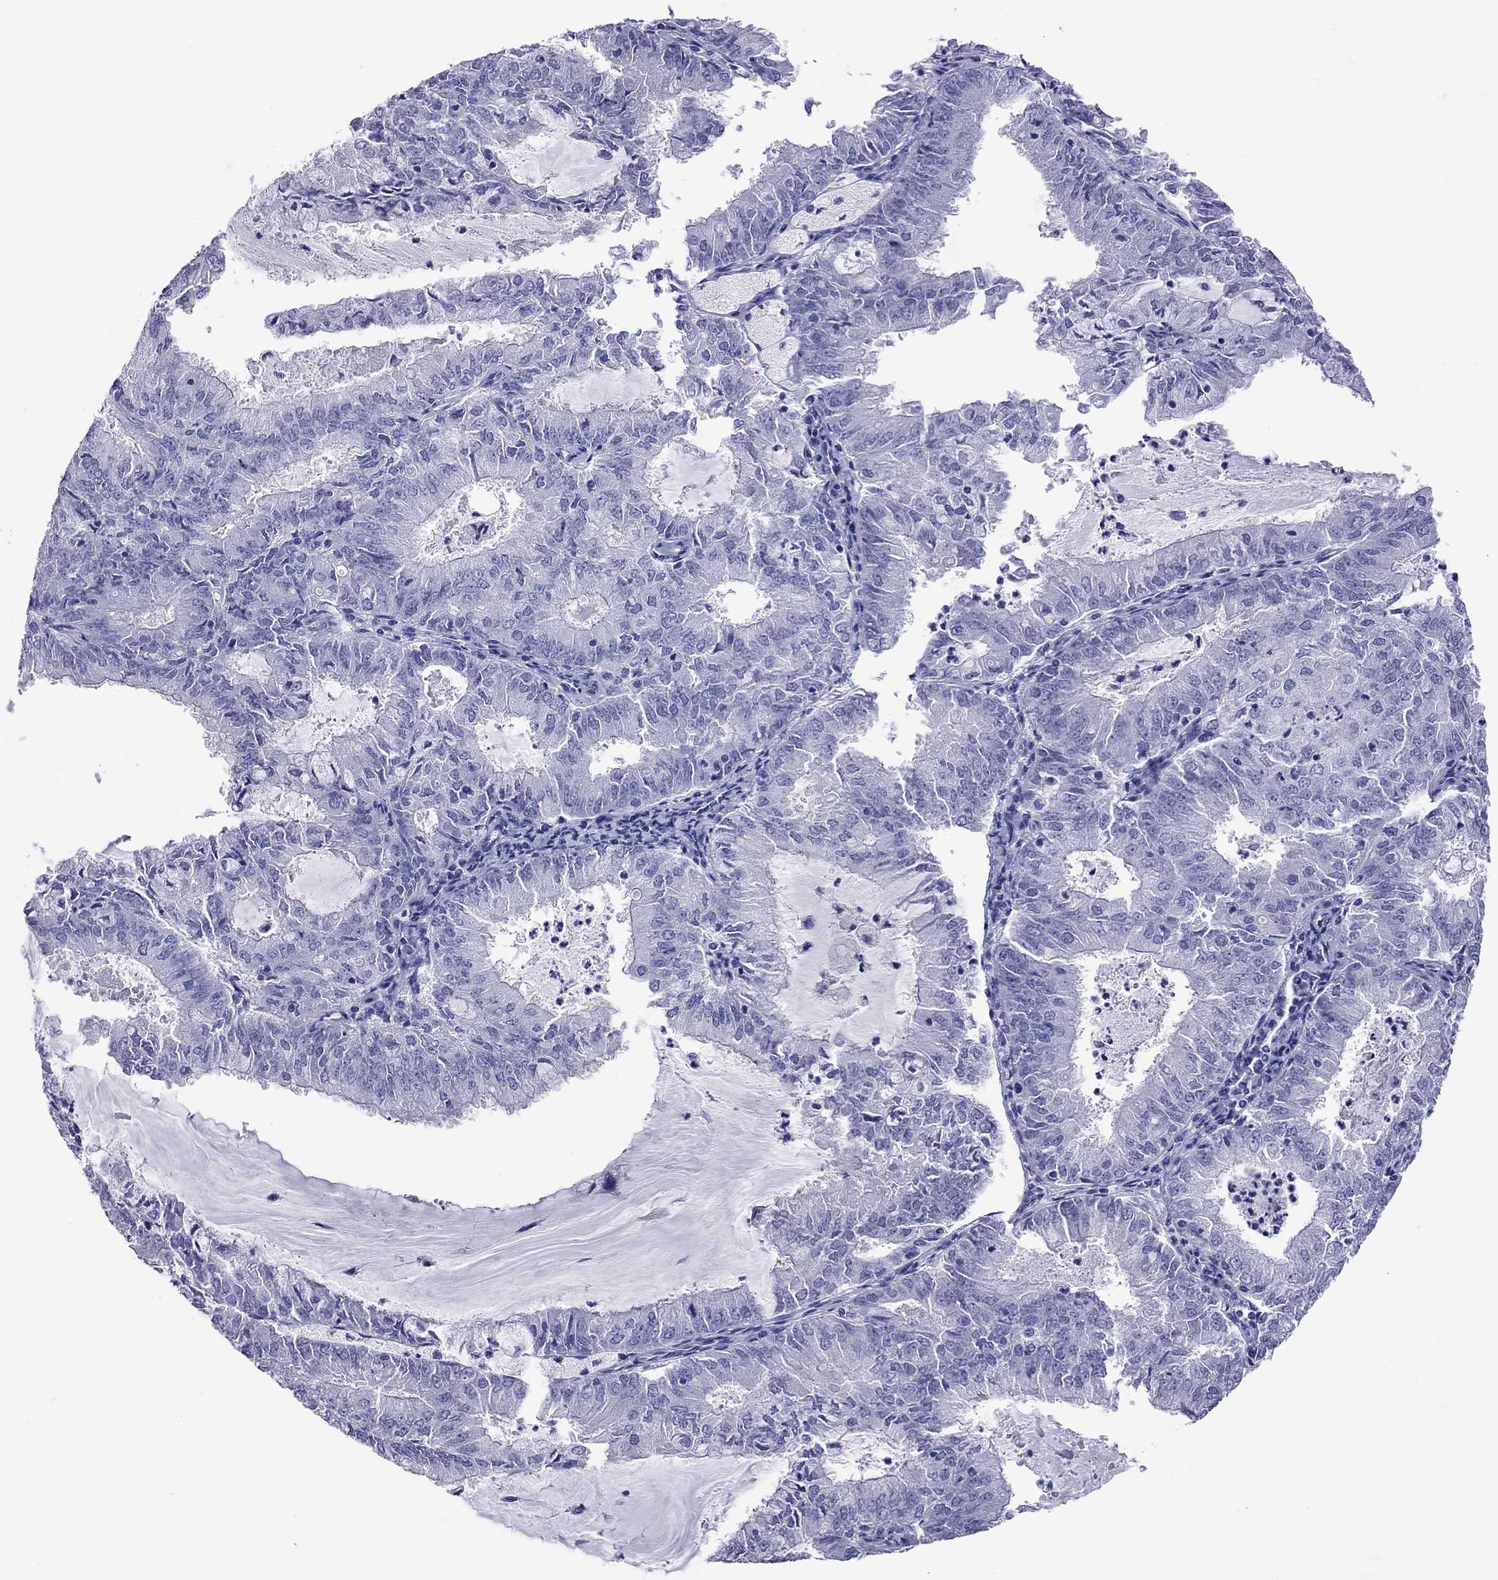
{"staining": {"intensity": "negative", "quantity": "none", "location": "none"}, "tissue": "endometrial cancer", "cell_type": "Tumor cells", "image_type": "cancer", "snomed": [{"axis": "morphology", "description": "Adenocarcinoma, NOS"}, {"axis": "topography", "description": "Endometrium"}], "caption": "An immunohistochemistry photomicrograph of endometrial cancer is shown. There is no staining in tumor cells of endometrial cancer.", "gene": "KIAA2012", "patient": {"sex": "female", "age": 57}}